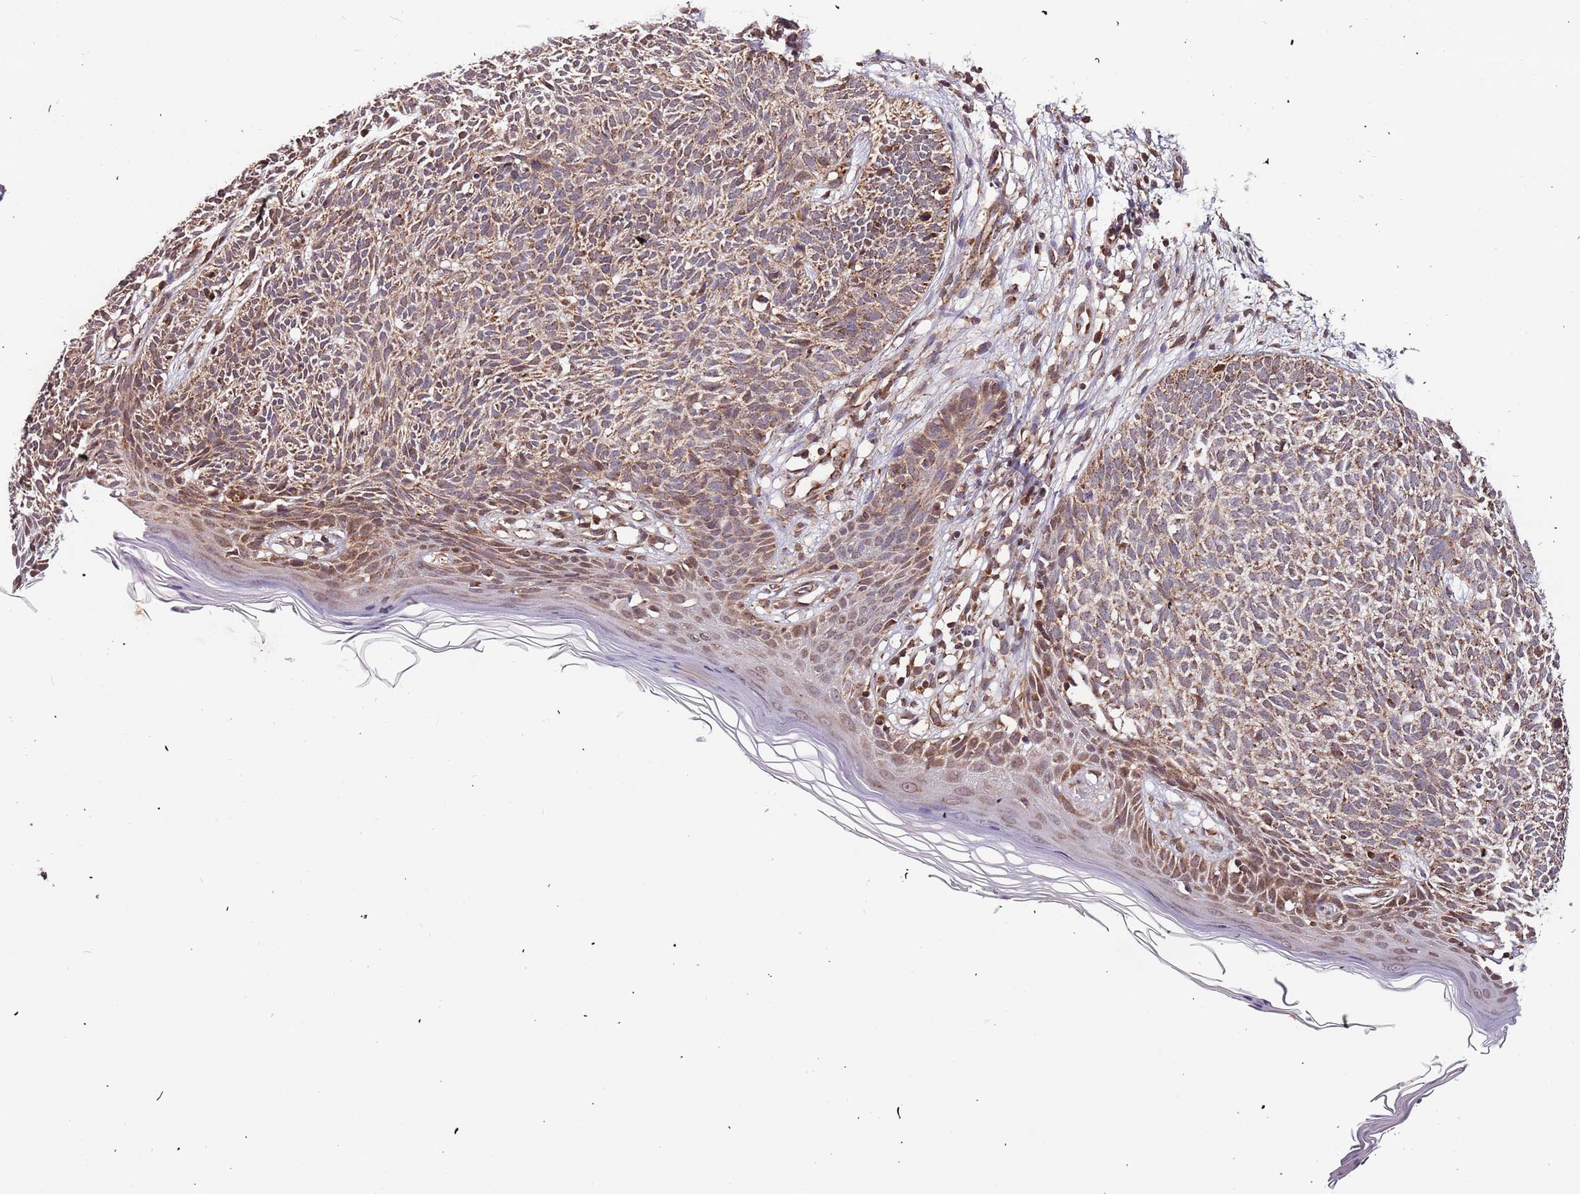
{"staining": {"intensity": "moderate", "quantity": "25%-75%", "location": "cytoplasmic/membranous,nuclear"}, "tissue": "skin cancer", "cell_type": "Tumor cells", "image_type": "cancer", "snomed": [{"axis": "morphology", "description": "Basal cell carcinoma"}, {"axis": "topography", "description": "Skin"}], "caption": "Protein expression analysis of skin cancer (basal cell carcinoma) demonstrates moderate cytoplasmic/membranous and nuclear positivity in approximately 25%-75% of tumor cells.", "gene": "IL17RD", "patient": {"sex": "female", "age": 66}}